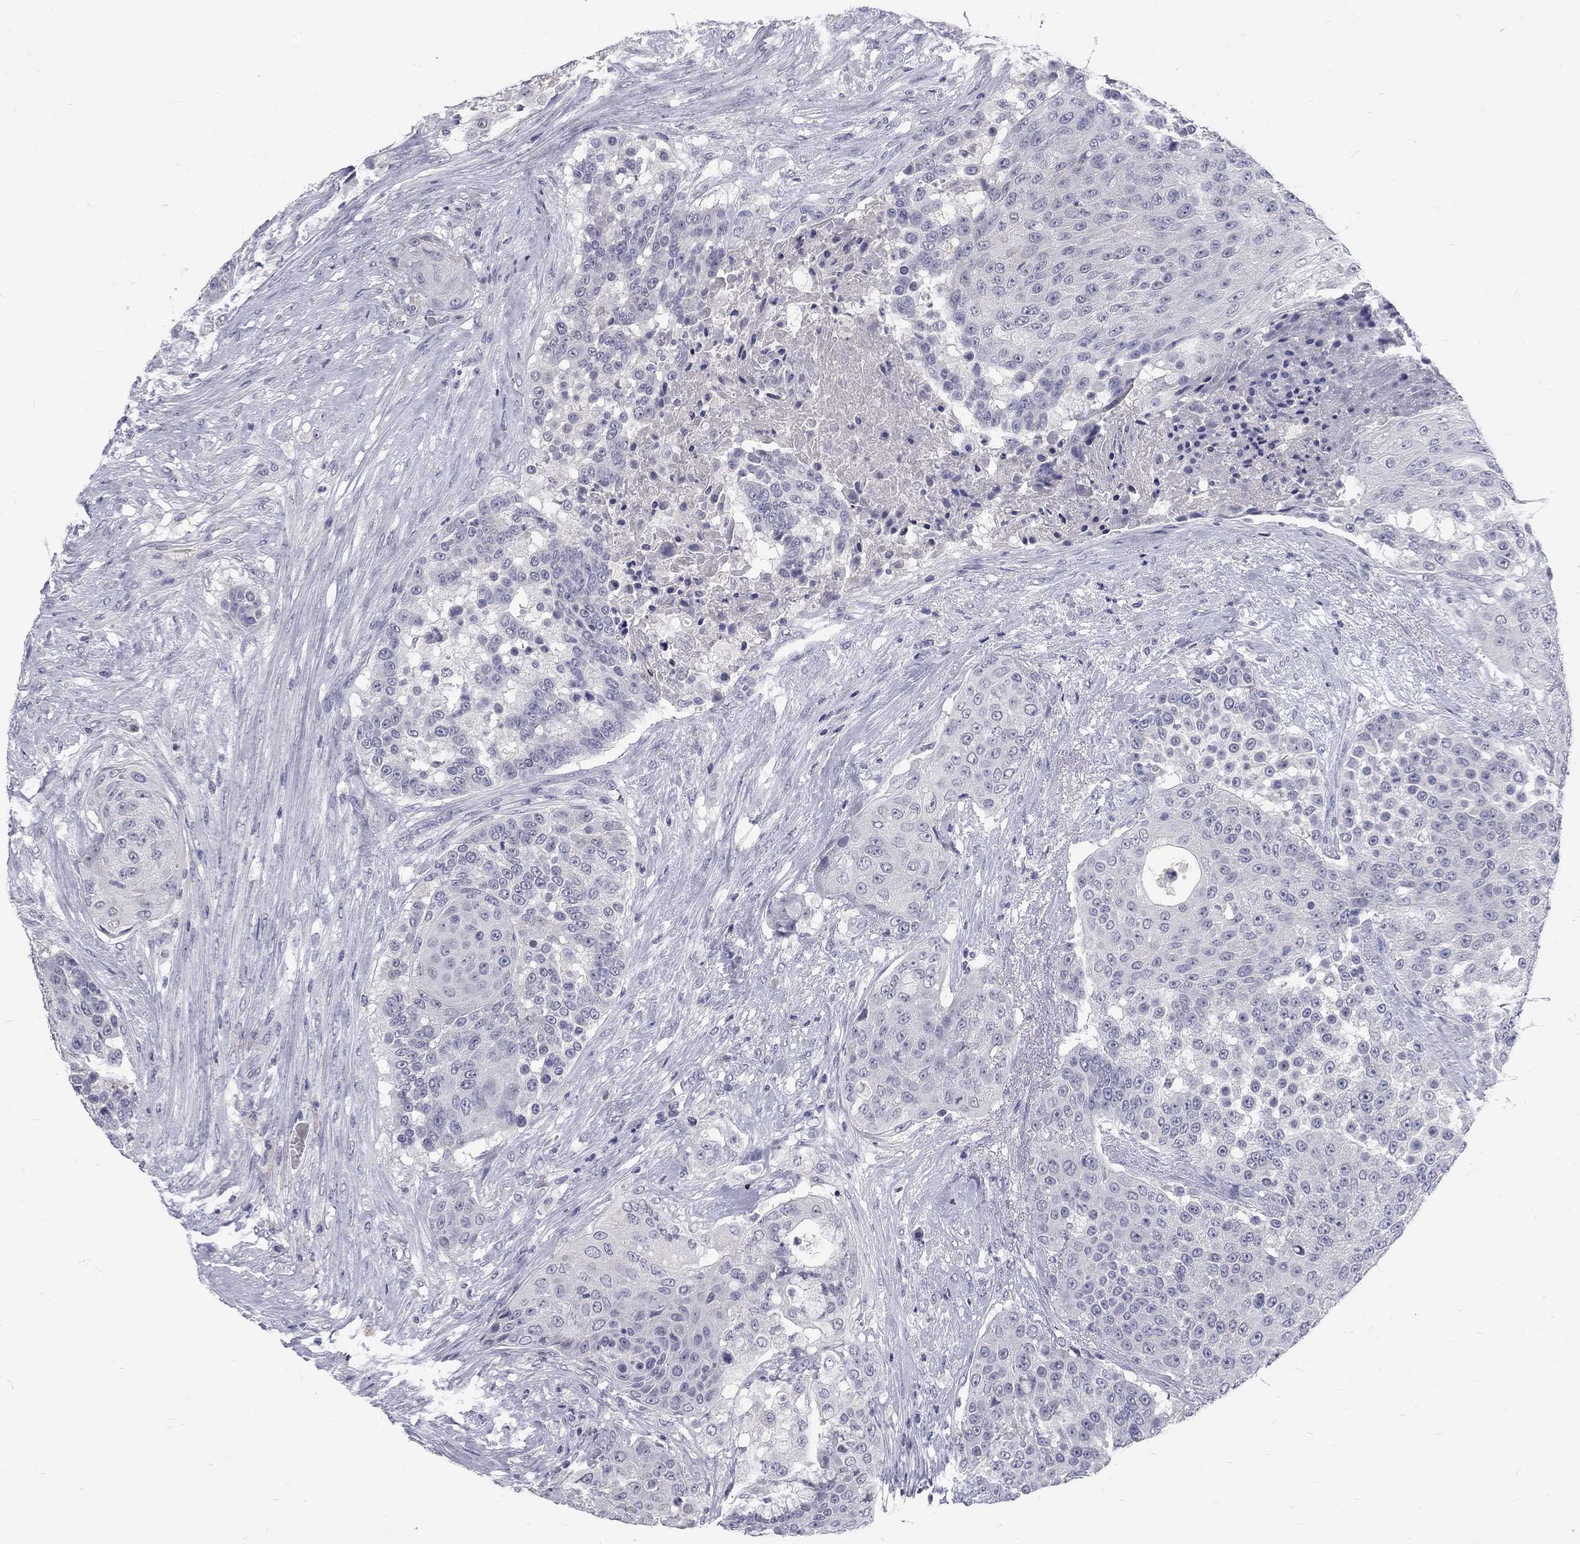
{"staining": {"intensity": "negative", "quantity": "none", "location": "none"}, "tissue": "urothelial cancer", "cell_type": "Tumor cells", "image_type": "cancer", "snomed": [{"axis": "morphology", "description": "Urothelial carcinoma, High grade"}, {"axis": "topography", "description": "Urinary bladder"}], "caption": "Immunohistochemistry micrograph of urothelial cancer stained for a protein (brown), which demonstrates no expression in tumor cells.", "gene": "NOS1", "patient": {"sex": "female", "age": 63}}